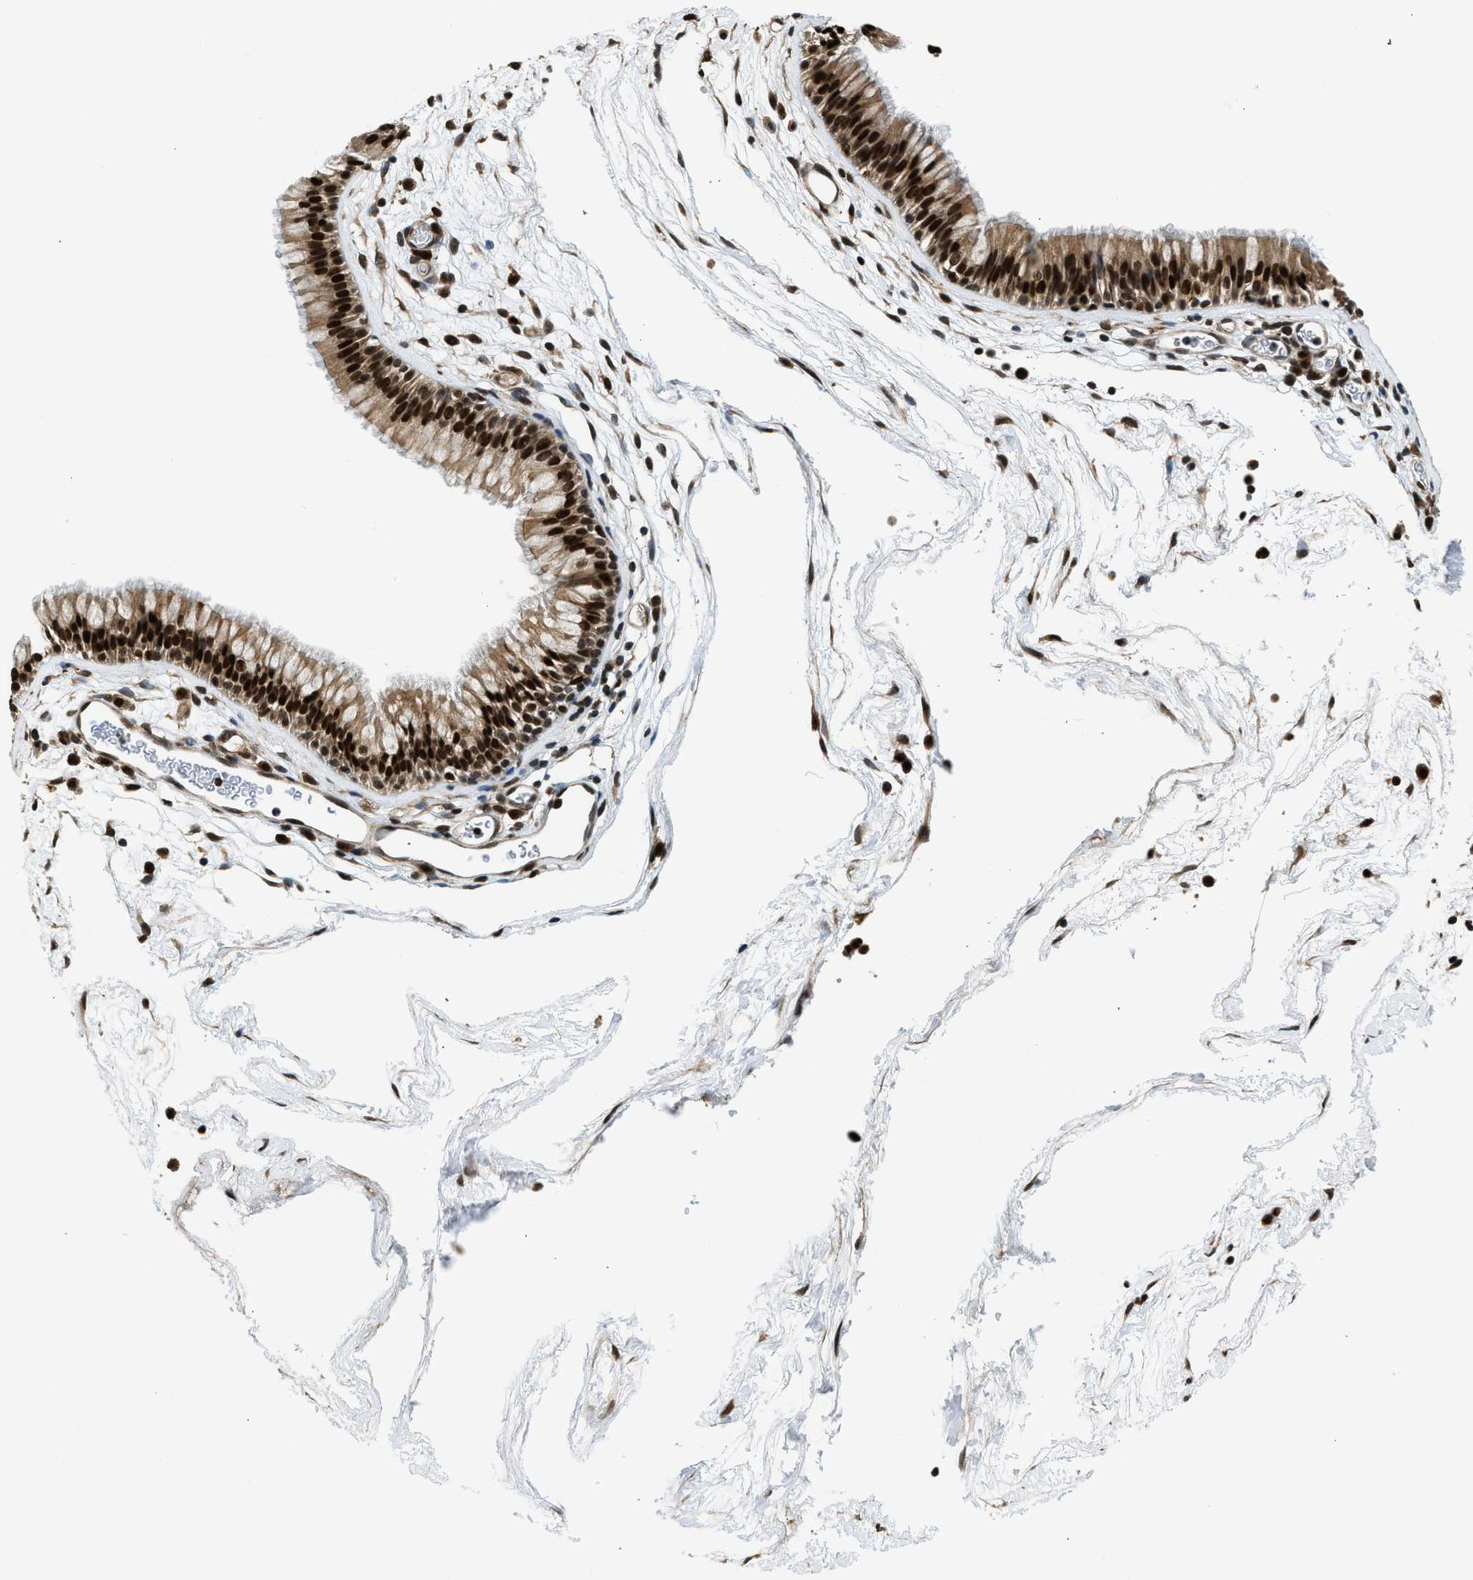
{"staining": {"intensity": "strong", "quantity": ">75%", "location": "cytoplasmic/membranous,nuclear"}, "tissue": "nasopharynx", "cell_type": "Respiratory epithelial cells", "image_type": "normal", "snomed": [{"axis": "morphology", "description": "Normal tissue, NOS"}, {"axis": "morphology", "description": "Inflammation, NOS"}, {"axis": "topography", "description": "Nasopharynx"}], "caption": "The micrograph displays immunohistochemical staining of unremarkable nasopharynx. There is strong cytoplasmic/membranous,nuclear positivity is seen in approximately >75% of respiratory epithelial cells.", "gene": "RETREG3", "patient": {"sex": "male", "age": 48}}